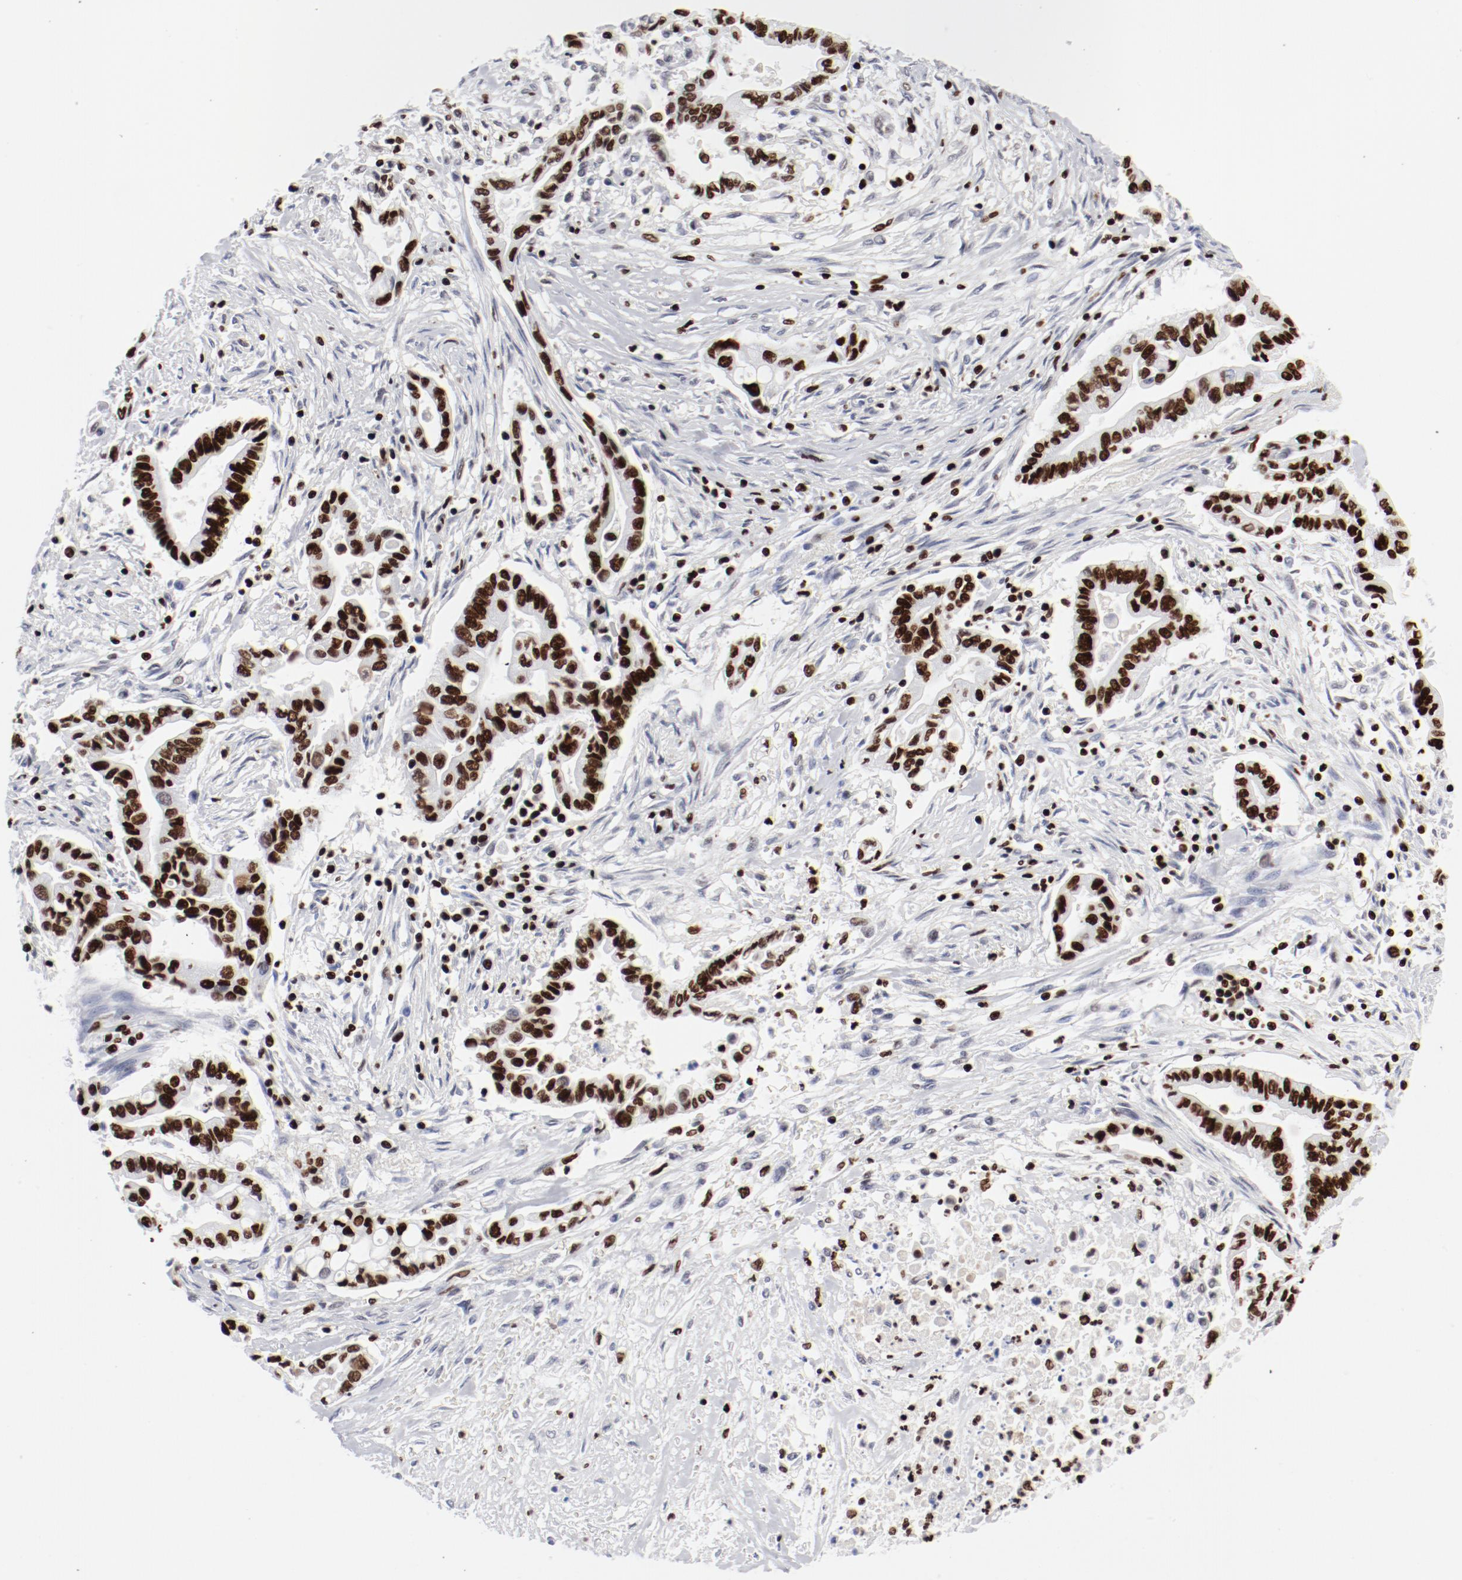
{"staining": {"intensity": "strong", "quantity": ">75%", "location": "nuclear"}, "tissue": "pancreatic cancer", "cell_type": "Tumor cells", "image_type": "cancer", "snomed": [{"axis": "morphology", "description": "Adenocarcinoma, NOS"}, {"axis": "topography", "description": "Pancreas"}], "caption": "Tumor cells exhibit high levels of strong nuclear positivity in about >75% of cells in human adenocarcinoma (pancreatic).", "gene": "SMARCC2", "patient": {"sex": "female", "age": 57}}